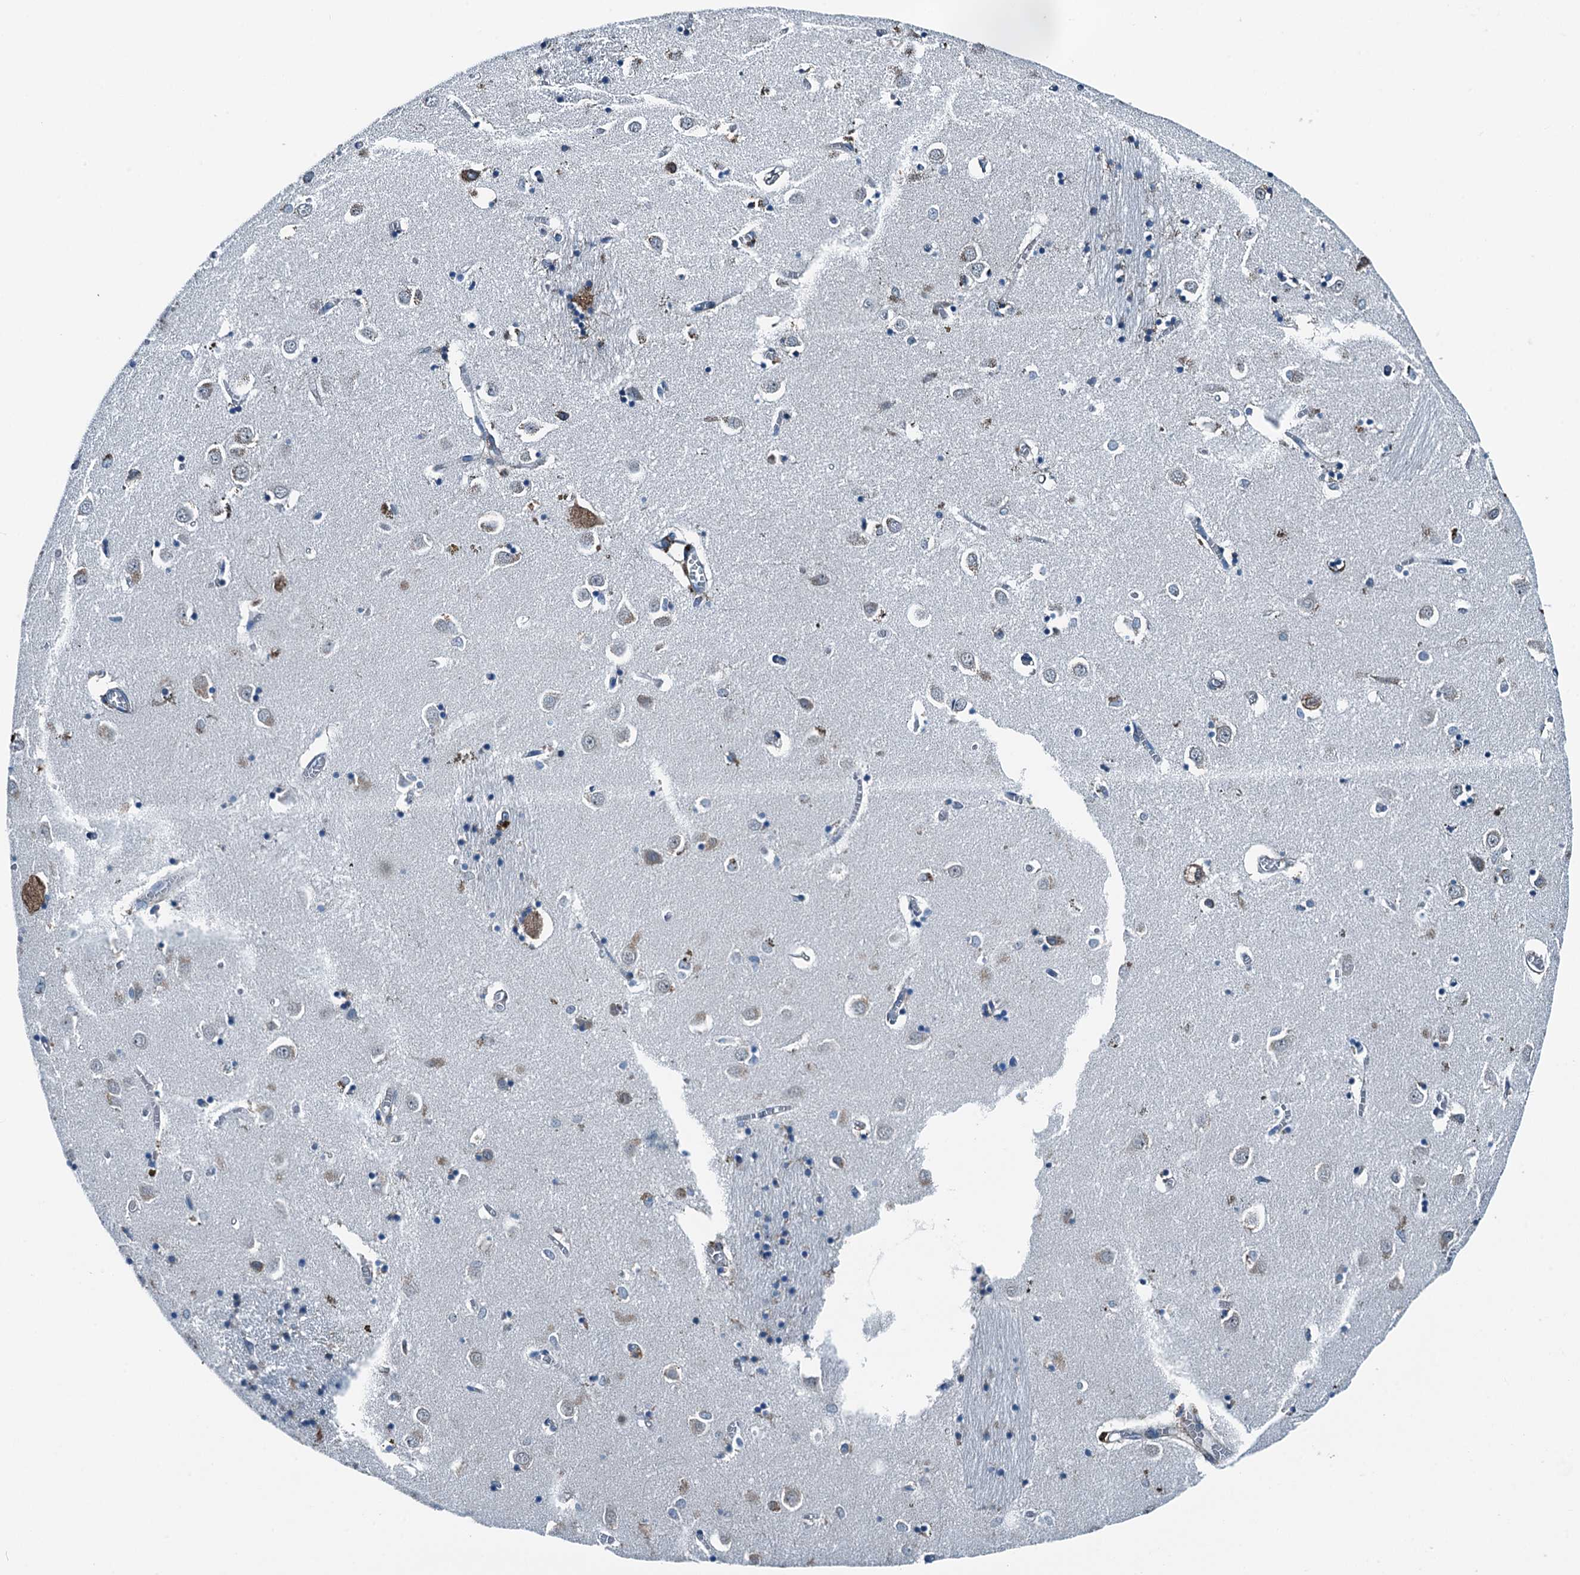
{"staining": {"intensity": "negative", "quantity": "none", "location": "none"}, "tissue": "caudate", "cell_type": "Glial cells", "image_type": "normal", "snomed": [{"axis": "morphology", "description": "Normal tissue, NOS"}, {"axis": "topography", "description": "Lateral ventricle wall"}], "caption": "There is no significant staining in glial cells of caudate. The staining was performed using DAB to visualize the protein expression in brown, while the nuclei were stained in blue with hematoxylin (Magnification: 20x).", "gene": "TAMALIN", "patient": {"sex": "male", "age": 70}}